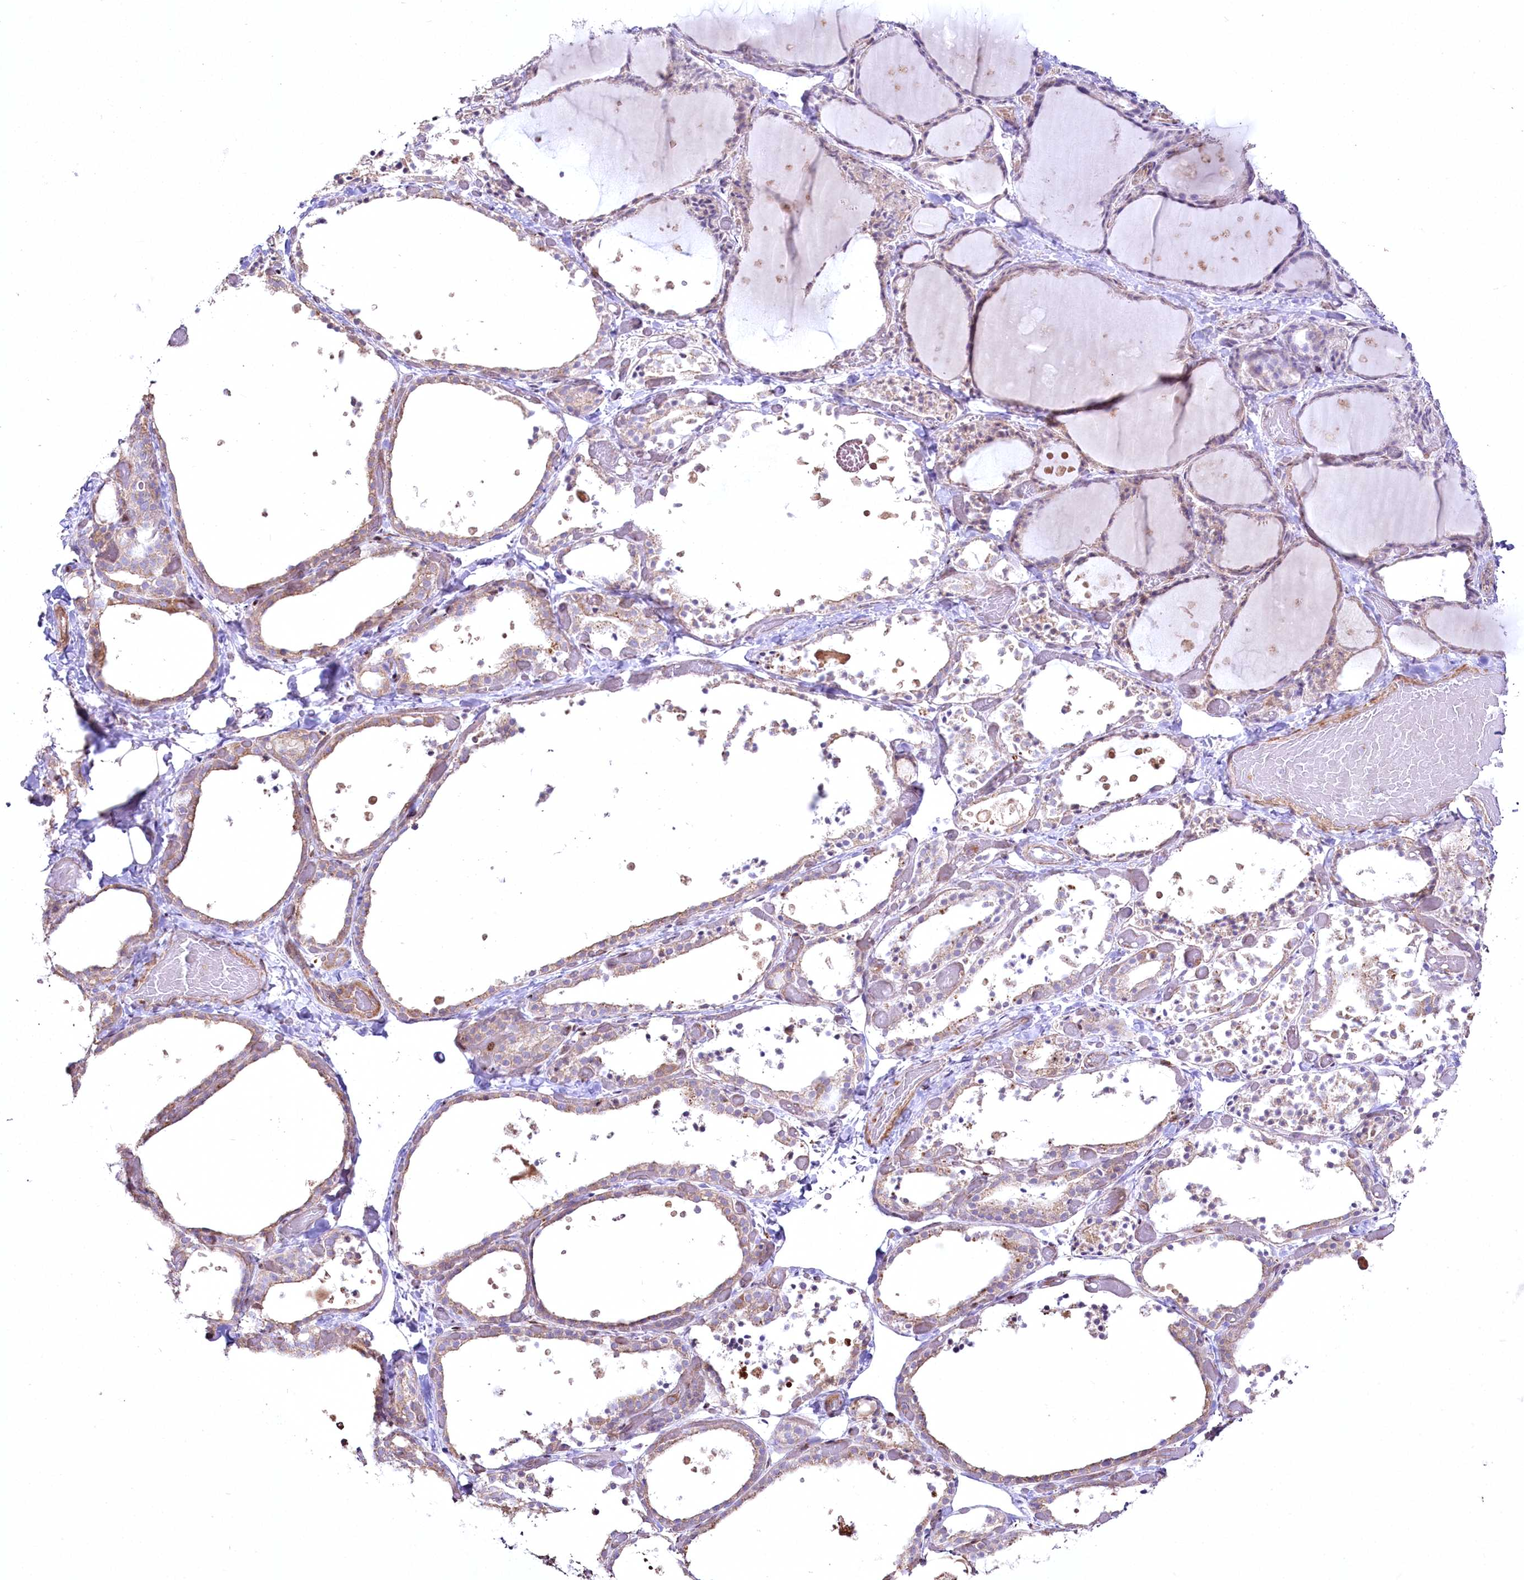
{"staining": {"intensity": "weak", "quantity": ">75%", "location": "cytoplasmic/membranous"}, "tissue": "thyroid gland", "cell_type": "Glandular cells", "image_type": "normal", "snomed": [{"axis": "morphology", "description": "Normal tissue, NOS"}, {"axis": "topography", "description": "Thyroid gland"}], "caption": "Immunohistochemical staining of normal human thyroid gland exhibits weak cytoplasmic/membranous protein expression in about >75% of glandular cells.", "gene": "SH3TC1", "patient": {"sex": "female", "age": 44}}